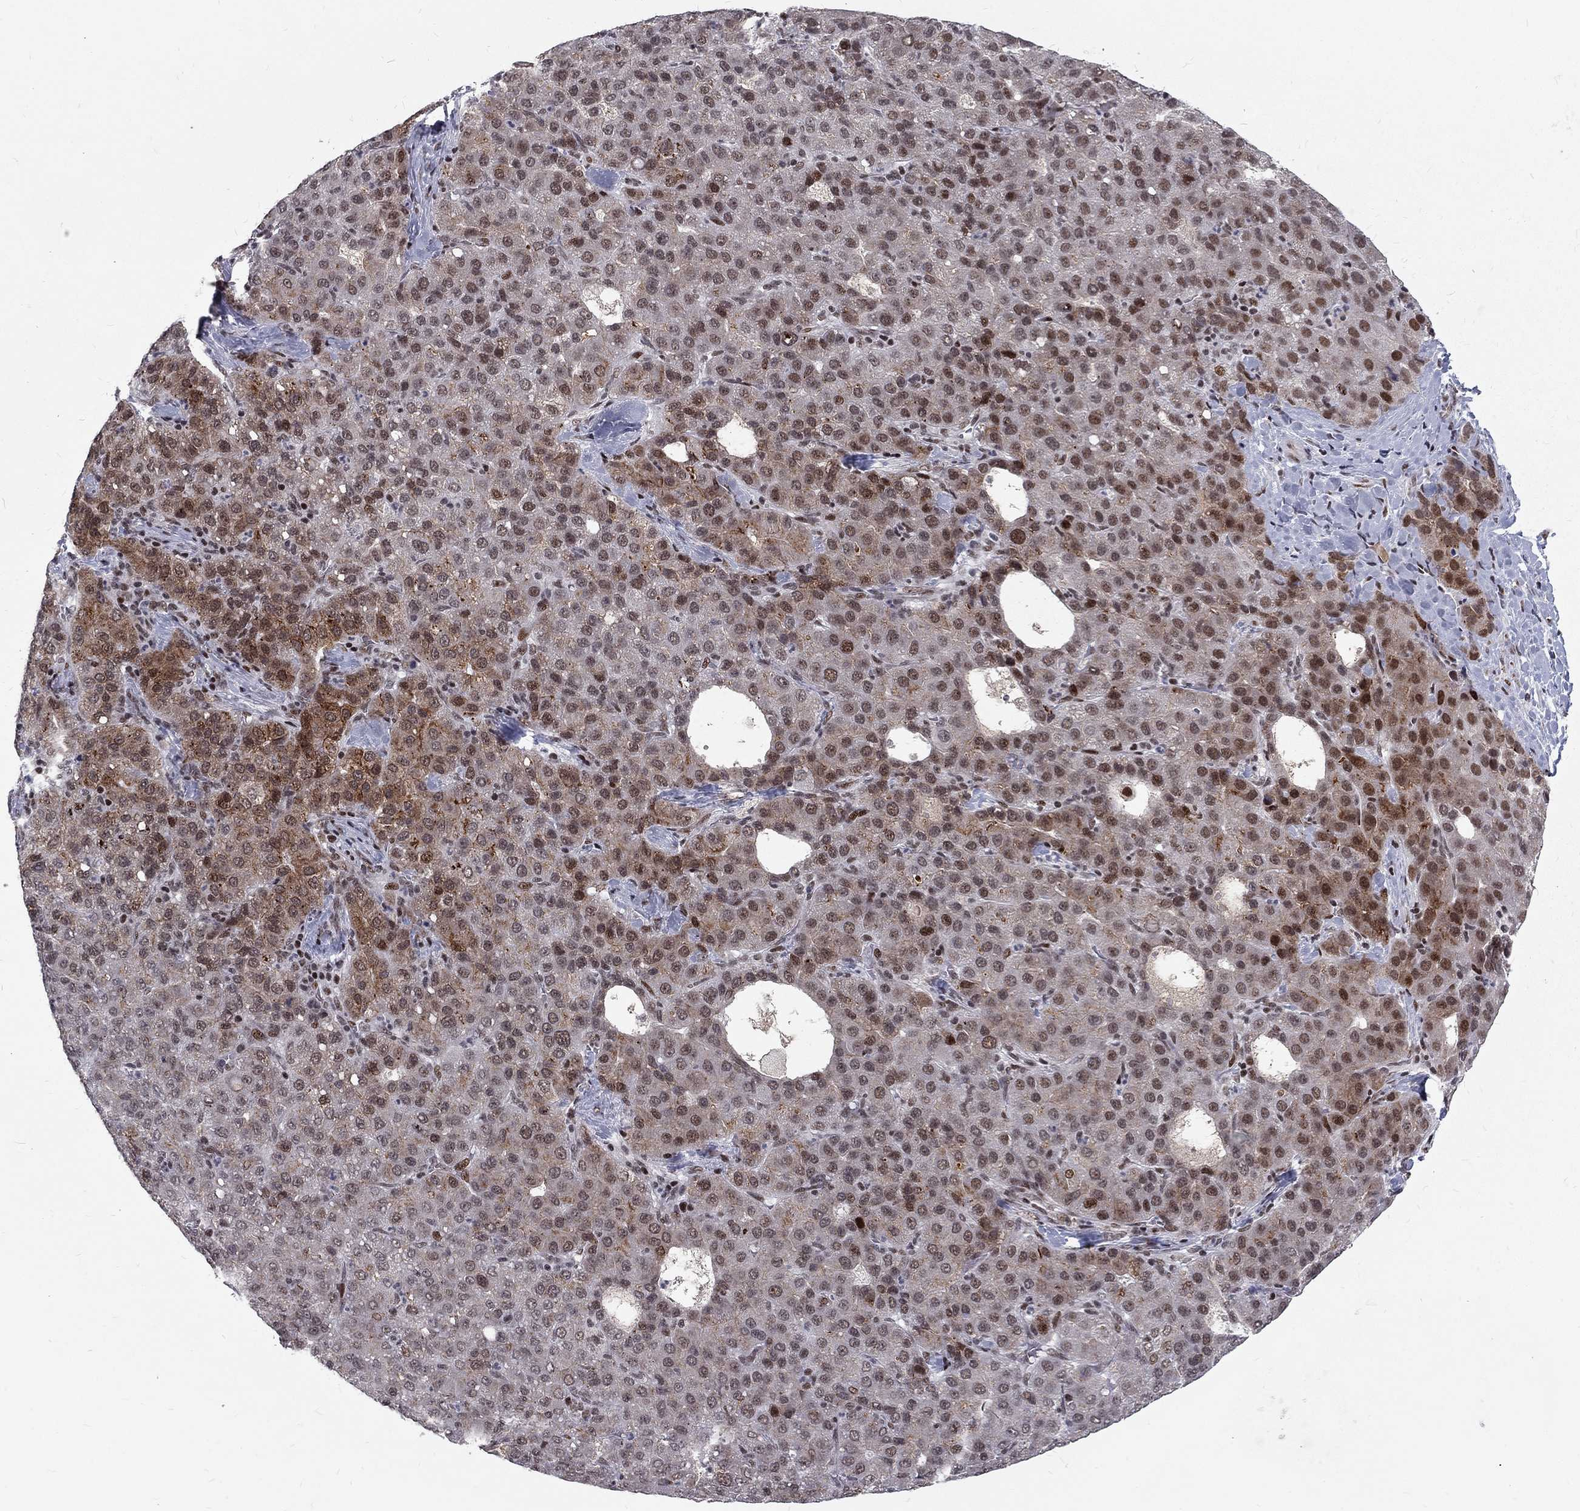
{"staining": {"intensity": "moderate", "quantity": "25%-75%", "location": "cytoplasmic/membranous,nuclear"}, "tissue": "liver cancer", "cell_type": "Tumor cells", "image_type": "cancer", "snomed": [{"axis": "morphology", "description": "Carcinoma, Hepatocellular, NOS"}, {"axis": "topography", "description": "Liver"}], "caption": "Tumor cells display moderate cytoplasmic/membranous and nuclear positivity in approximately 25%-75% of cells in liver cancer (hepatocellular carcinoma).", "gene": "TCEAL1", "patient": {"sex": "male", "age": 65}}